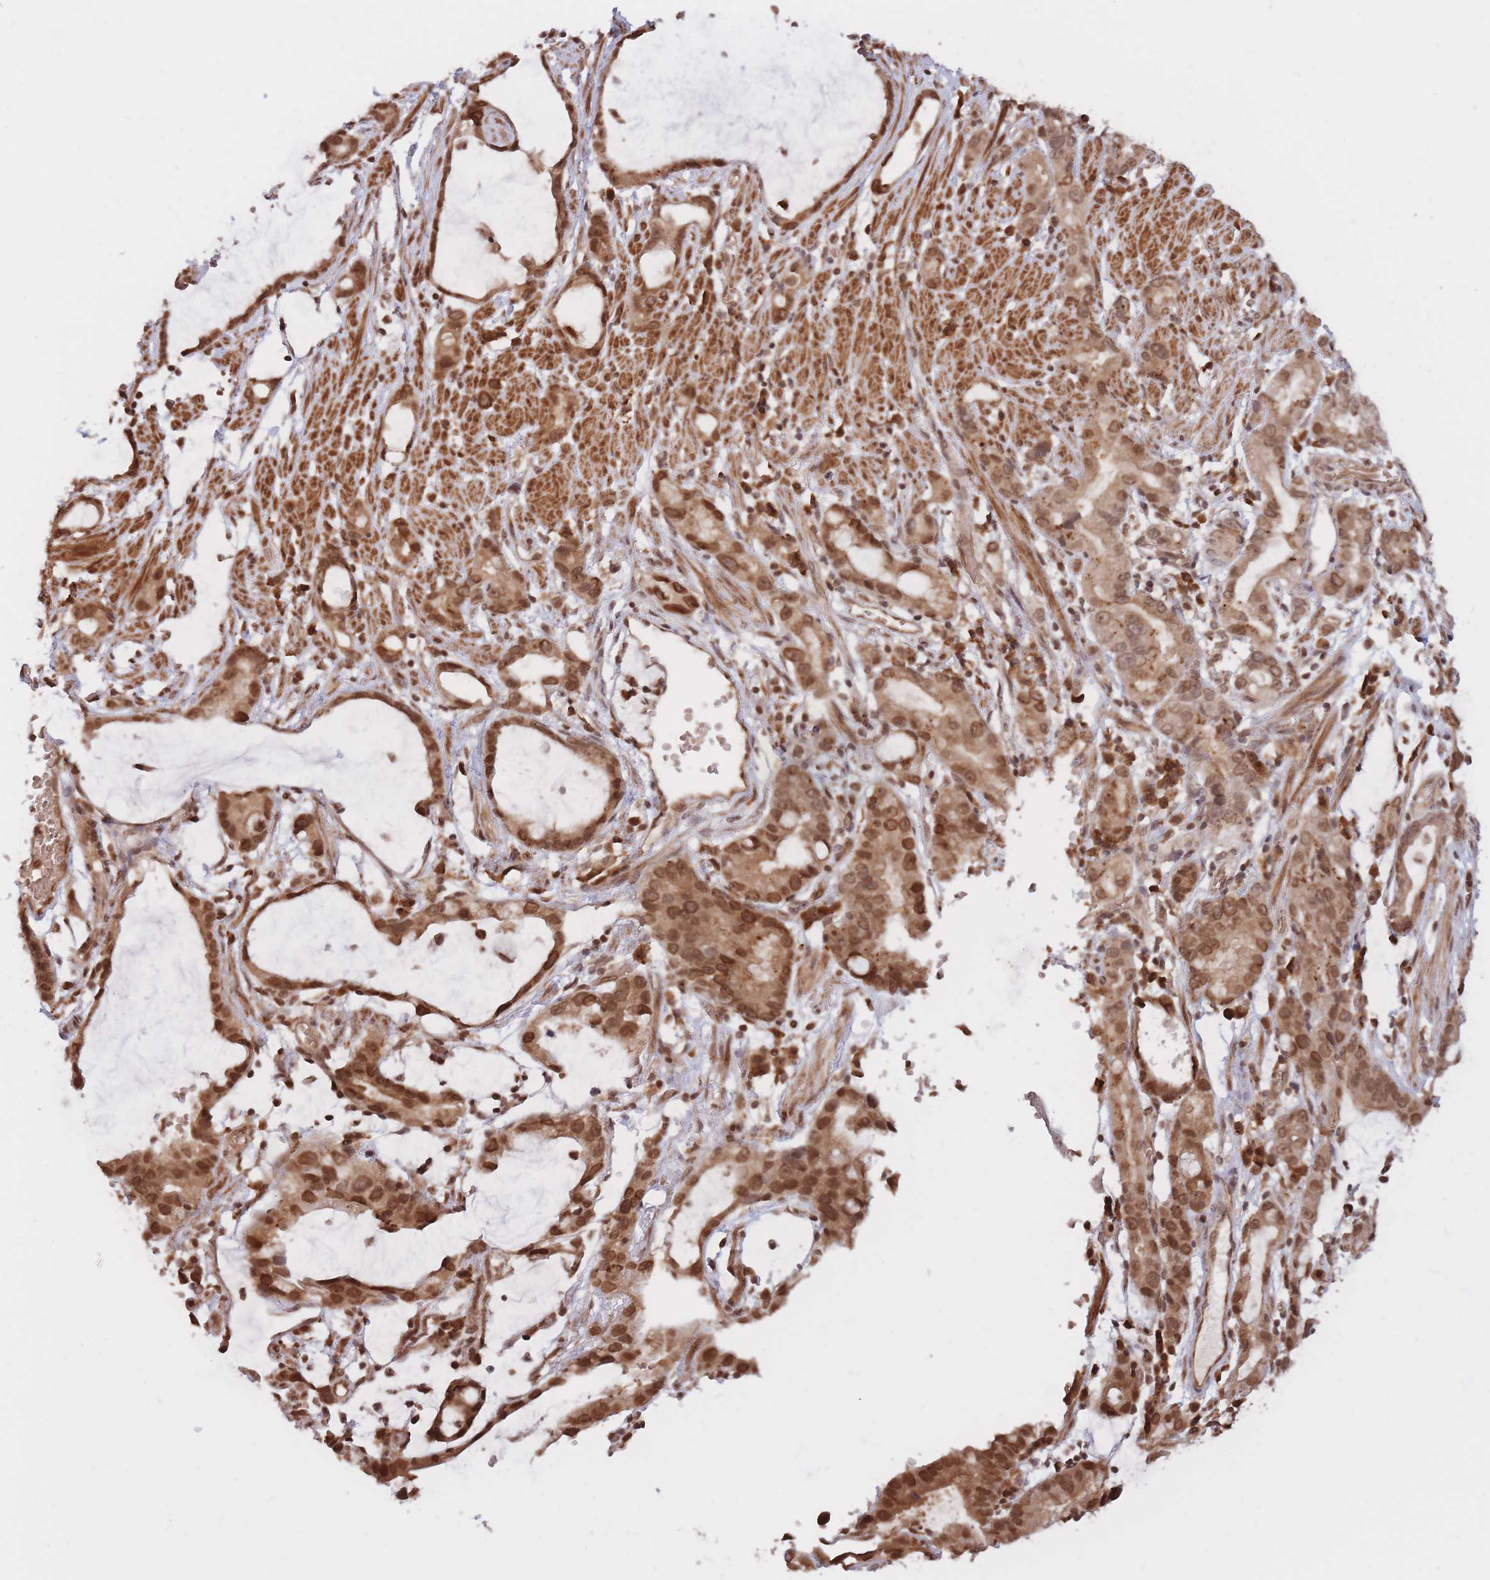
{"staining": {"intensity": "moderate", "quantity": ">75%", "location": "cytoplasmic/membranous,nuclear"}, "tissue": "stomach cancer", "cell_type": "Tumor cells", "image_type": "cancer", "snomed": [{"axis": "morphology", "description": "Adenocarcinoma, NOS"}, {"axis": "topography", "description": "Stomach"}], "caption": "Brown immunohistochemical staining in human stomach adenocarcinoma displays moderate cytoplasmic/membranous and nuclear expression in approximately >75% of tumor cells.", "gene": "SRA1", "patient": {"sex": "male", "age": 55}}